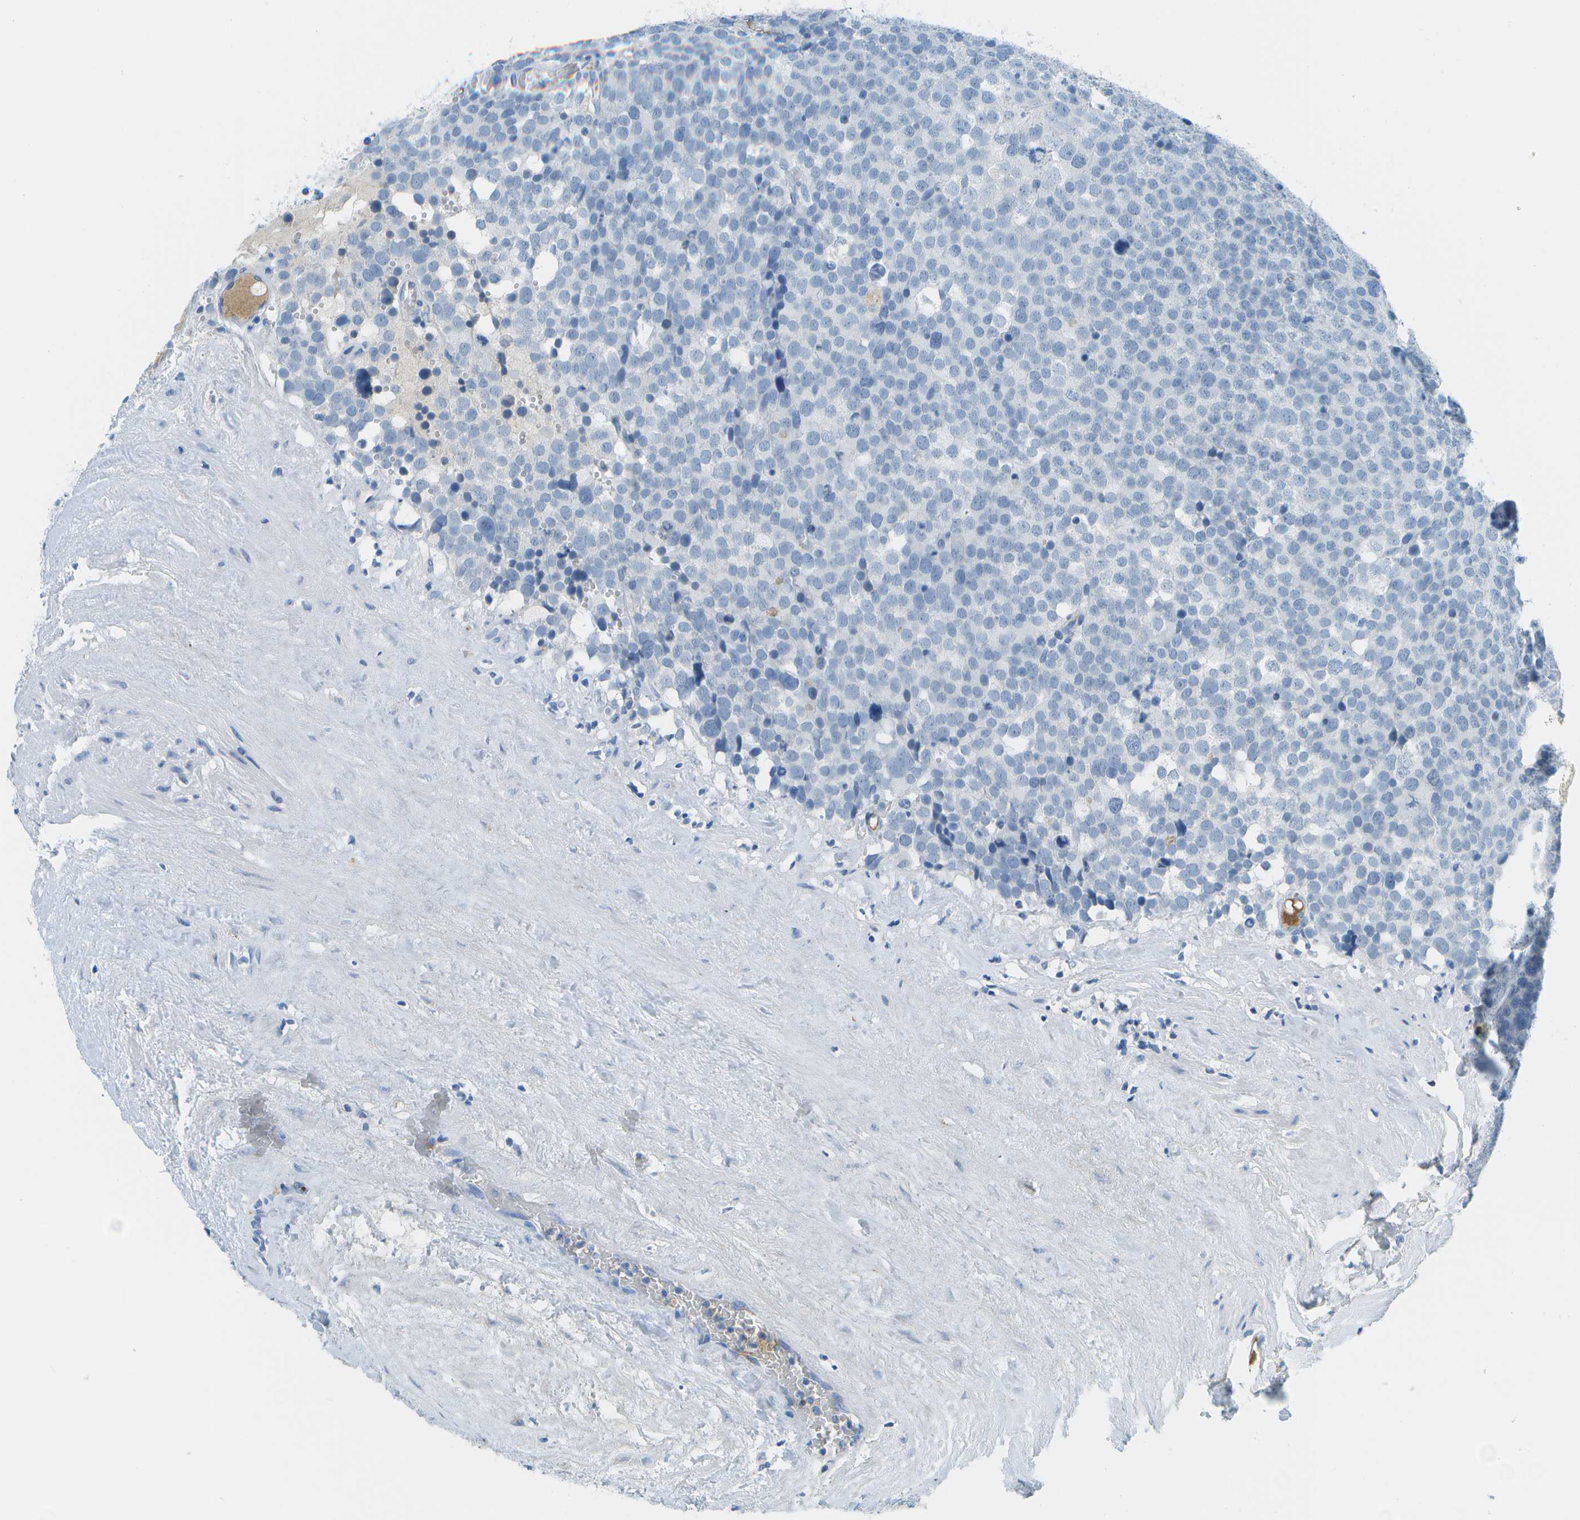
{"staining": {"intensity": "negative", "quantity": "none", "location": "none"}, "tissue": "testis cancer", "cell_type": "Tumor cells", "image_type": "cancer", "snomed": [{"axis": "morphology", "description": "Seminoma, NOS"}, {"axis": "topography", "description": "Testis"}], "caption": "Micrograph shows no significant protein positivity in tumor cells of seminoma (testis). (DAB (3,3'-diaminobenzidine) immunohistochemistry, high magnification).", "gene": "C1S", "patient": {"sex": "male", "age": 71}}